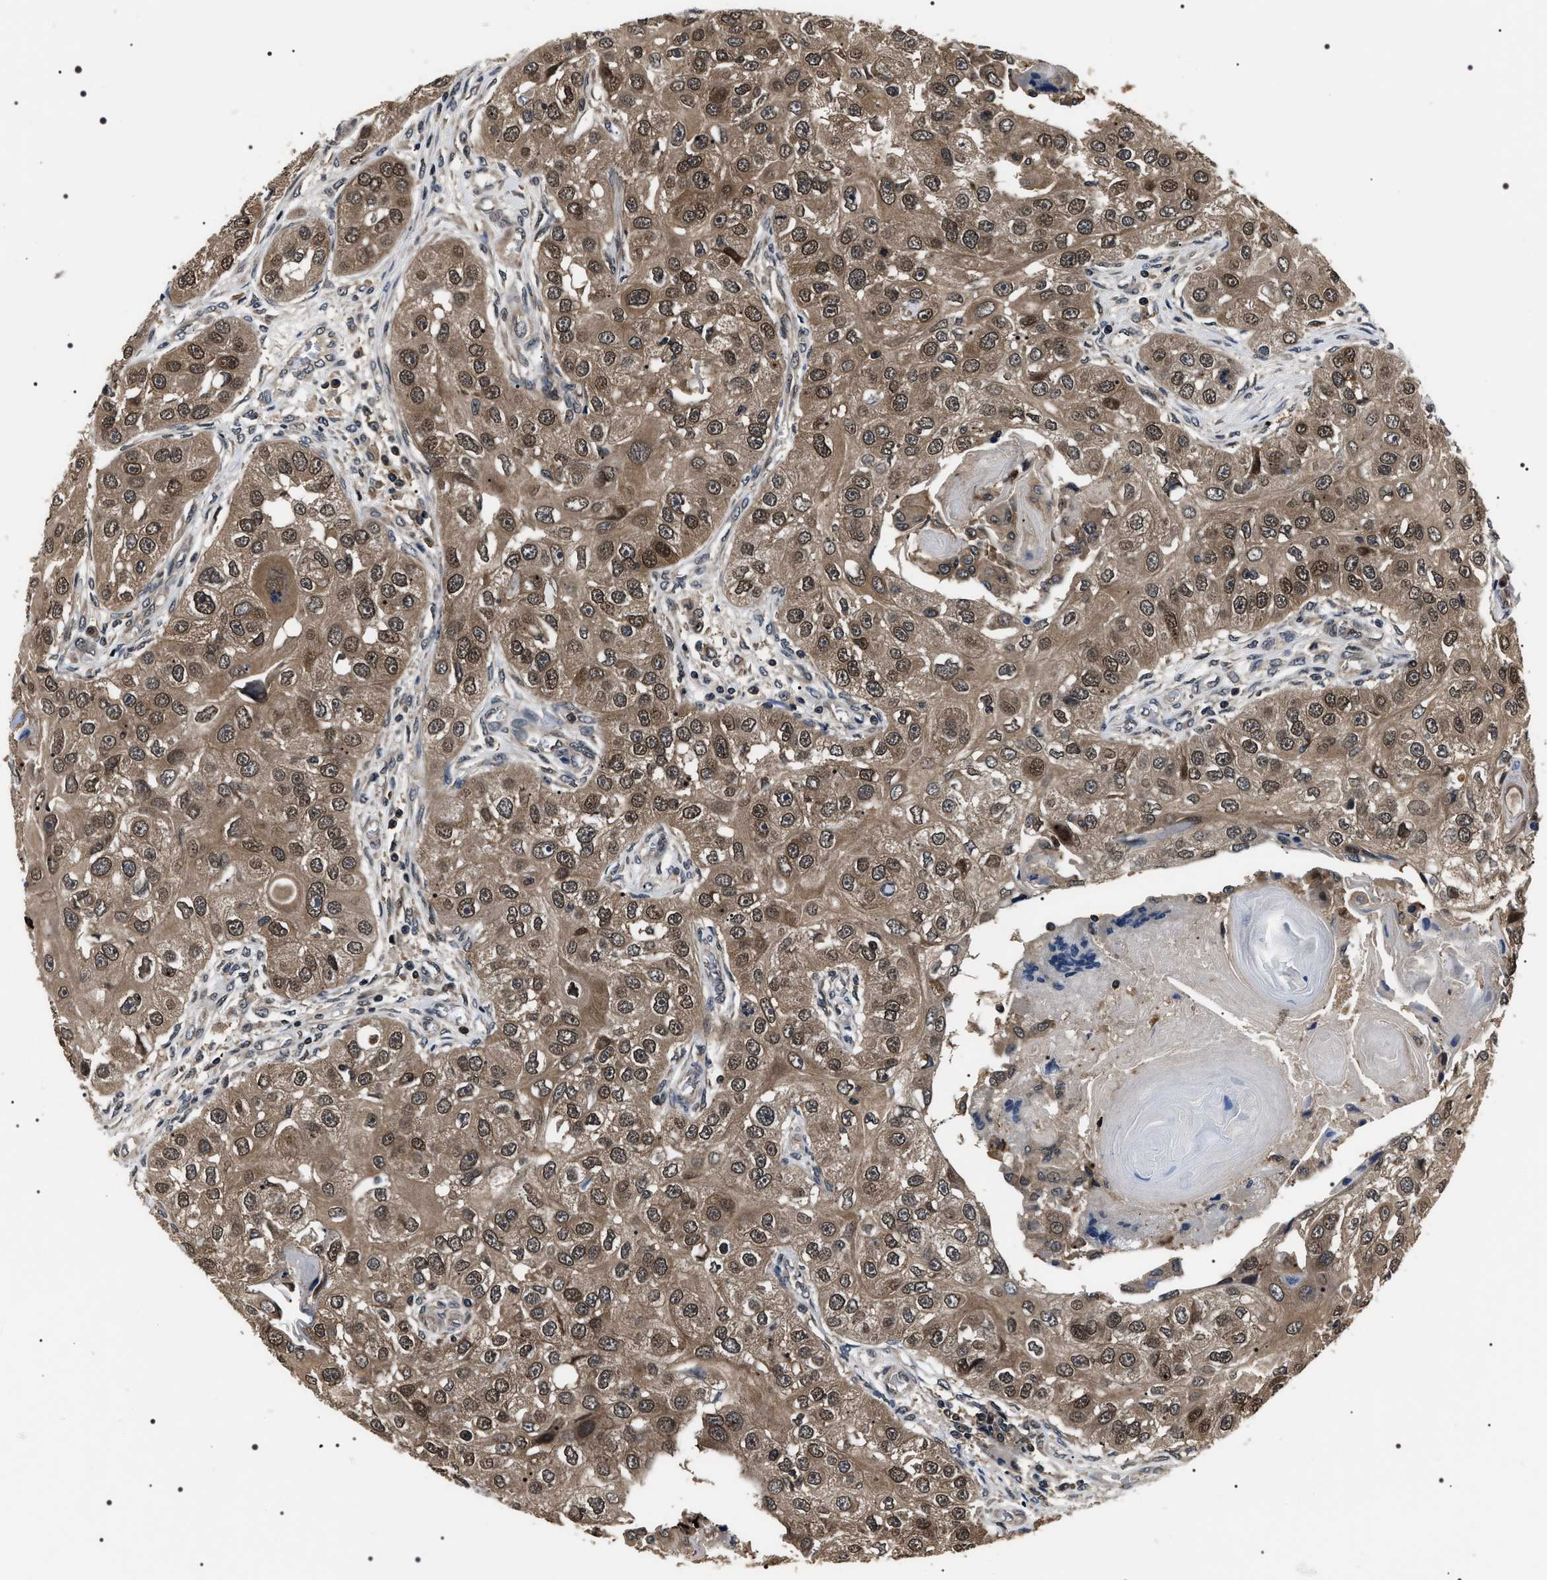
{"staining": {"intensity": "moderate", "quantity": ">75%", "location": "cytoplasmic/membranous,nuclear"}, "tissue": "head and neck cancer", "cell_type": "Tumor cells", "image_type": "cancer", "snomed": [{"axis": "morphology", "description": "Normal tissue, NOS"}, {"axis": "morphology", "description": "Squamous cell carcinoma, NOS"}, {"axis": "topography", "description": "Skeletal muscle"}, {"axis": "topography", "description": "Head-Neck"}], "caption": "Protein expression analysis of human head and neck cancer reveals moderate cytoplasmic/membranous and nuclear positivity in about >75% of tumor cells. (DAB IHC with brightfield microscopy, high magnification).", "gene": "SIPA1", "patient": {"sex": "male", "age": 51}}